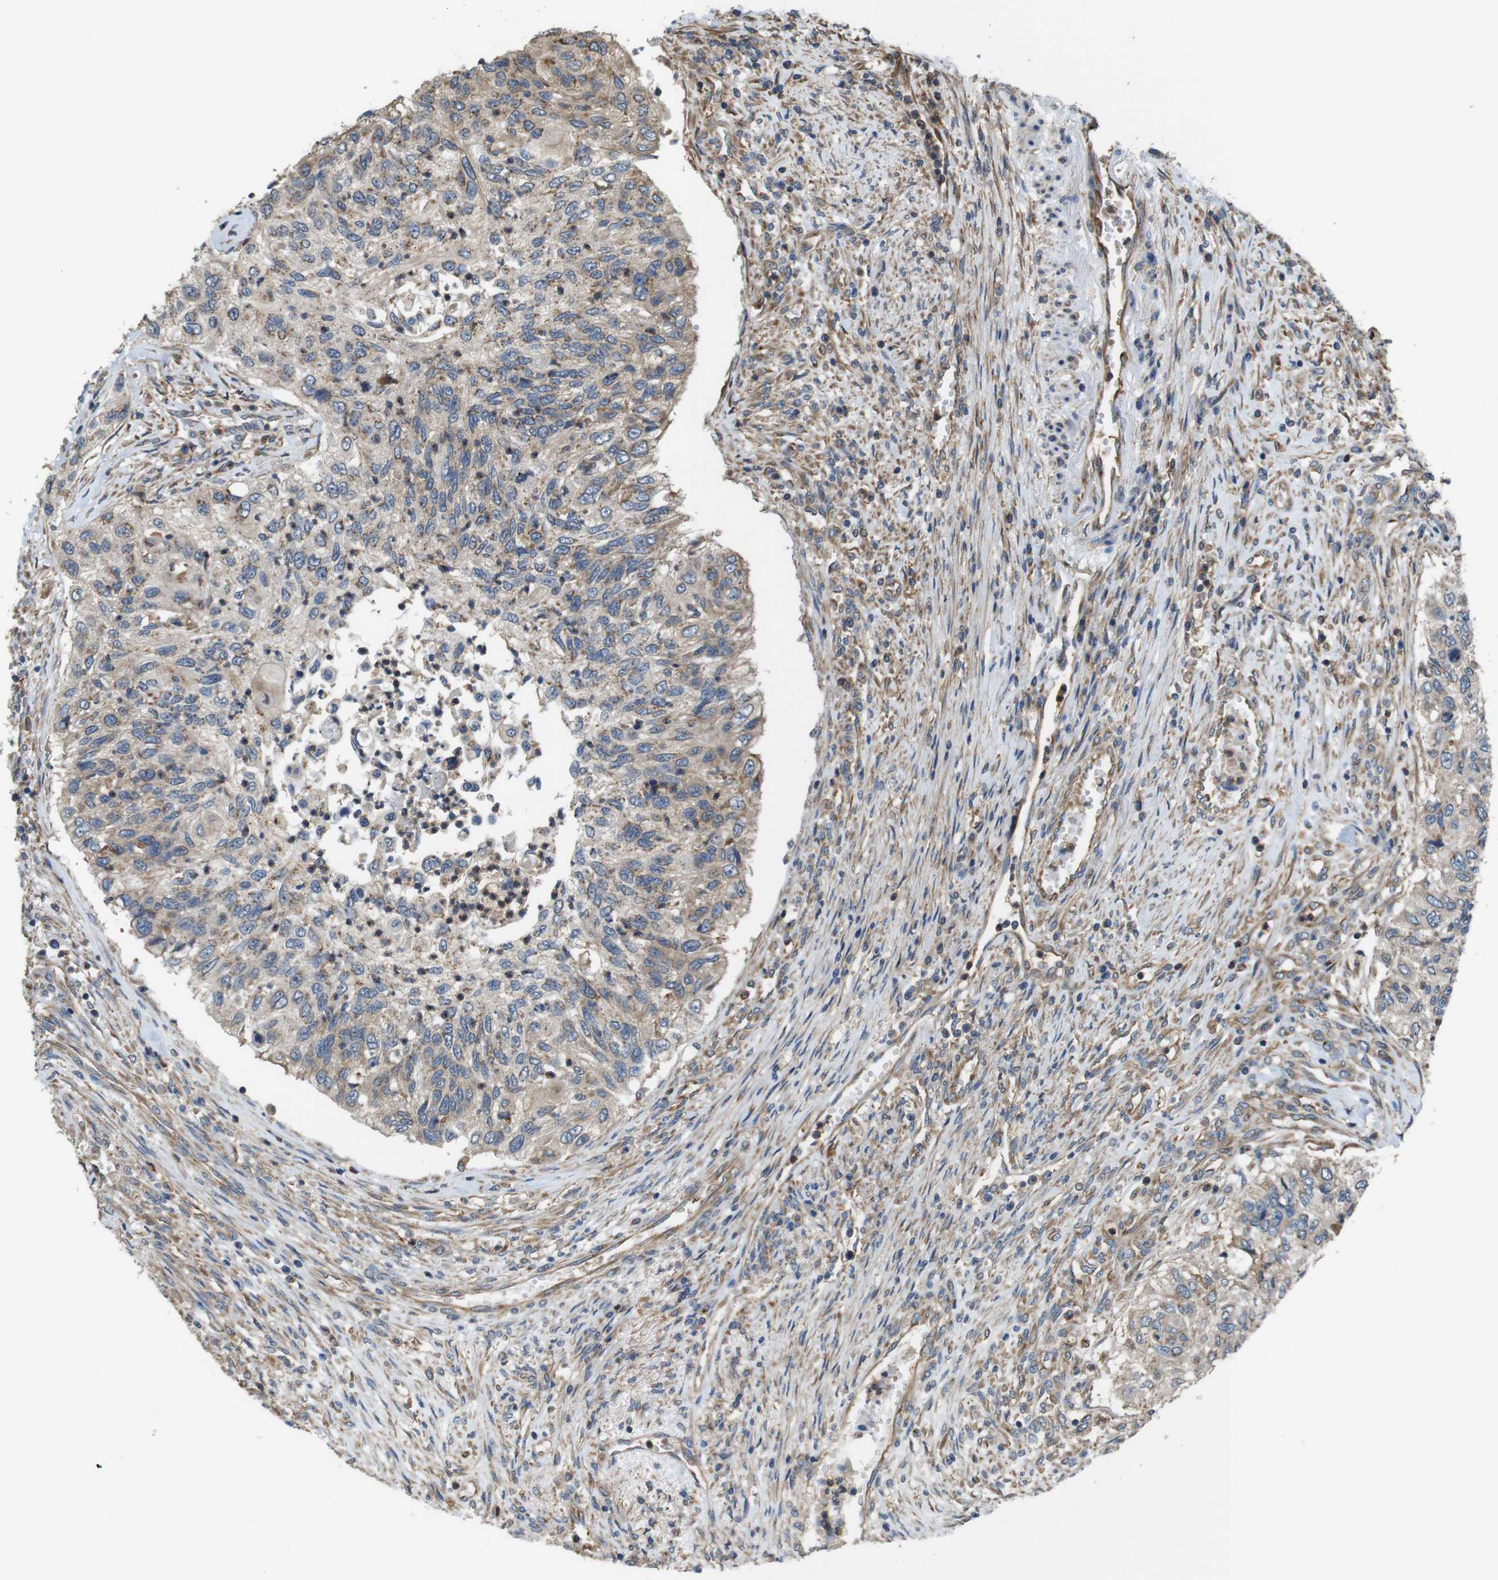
{"staining": {"intensity": "weak", "quantity": "25%-75%", "location": "cytoplasmic/membranous"}, "tissue": "urothelial cancer", "cell_type": "Tumor cells", "image_type": "cancer", "snomed": [{"axis": "morphology", "description": "Urothelial carcinoma, High grade"}, {"axis": "topography", "description": "Urinary bladder"}], "caption": "Immunohistochemical staining of urothelial cancer reveals weak cytoplasmic/membranous protein expression in approximately 25%-75% of tumor cells. (DAB (3,3'-diaminobenzidine) IHC with brightfield microscopy, high magnification).", "gene": "DCTN1", "patient": {"sex": "female", "age": 60}}